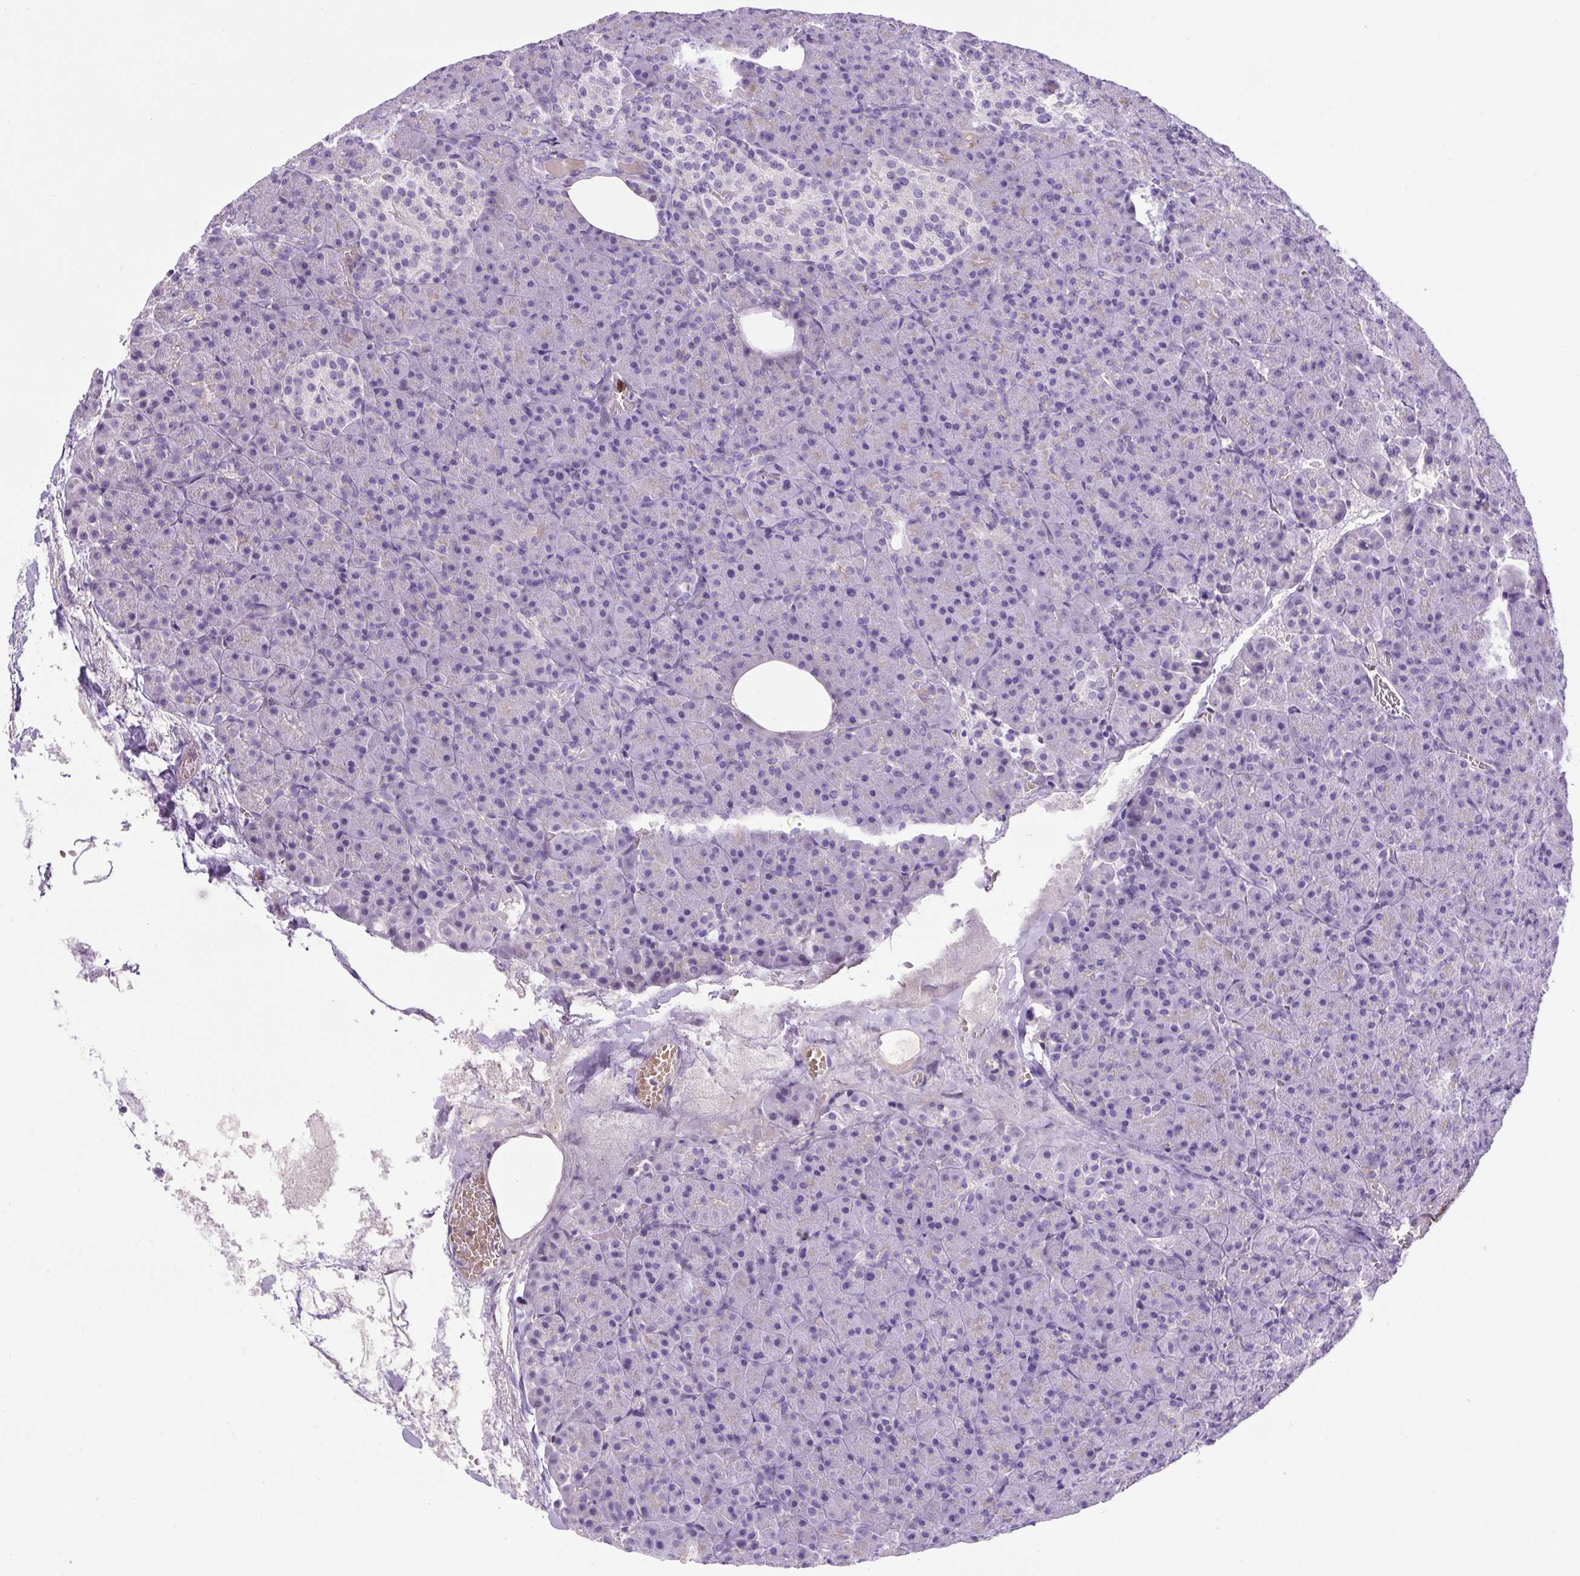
{"staining": {"intensity": "negative", "quantity": "none", "location": "none"}, "tissue": "pancreas", "cell_type": "Exocrine glandular cells", "image_type": "normal", "snomed": [{"axis": "morphology", "description": "Normal tissue, NOS"}, {"axis": "topography", "description": "Pancreas"}], "caption": "Immunohistochemical staining of unremarkable human pancreas demonstrates no significant positivity in exocrine glandular cells. (Immunohistochemistry, brightfield microscopy, high magnification).", "gene": "VWA7", "patient": {"sex": "female", "age": 74}}